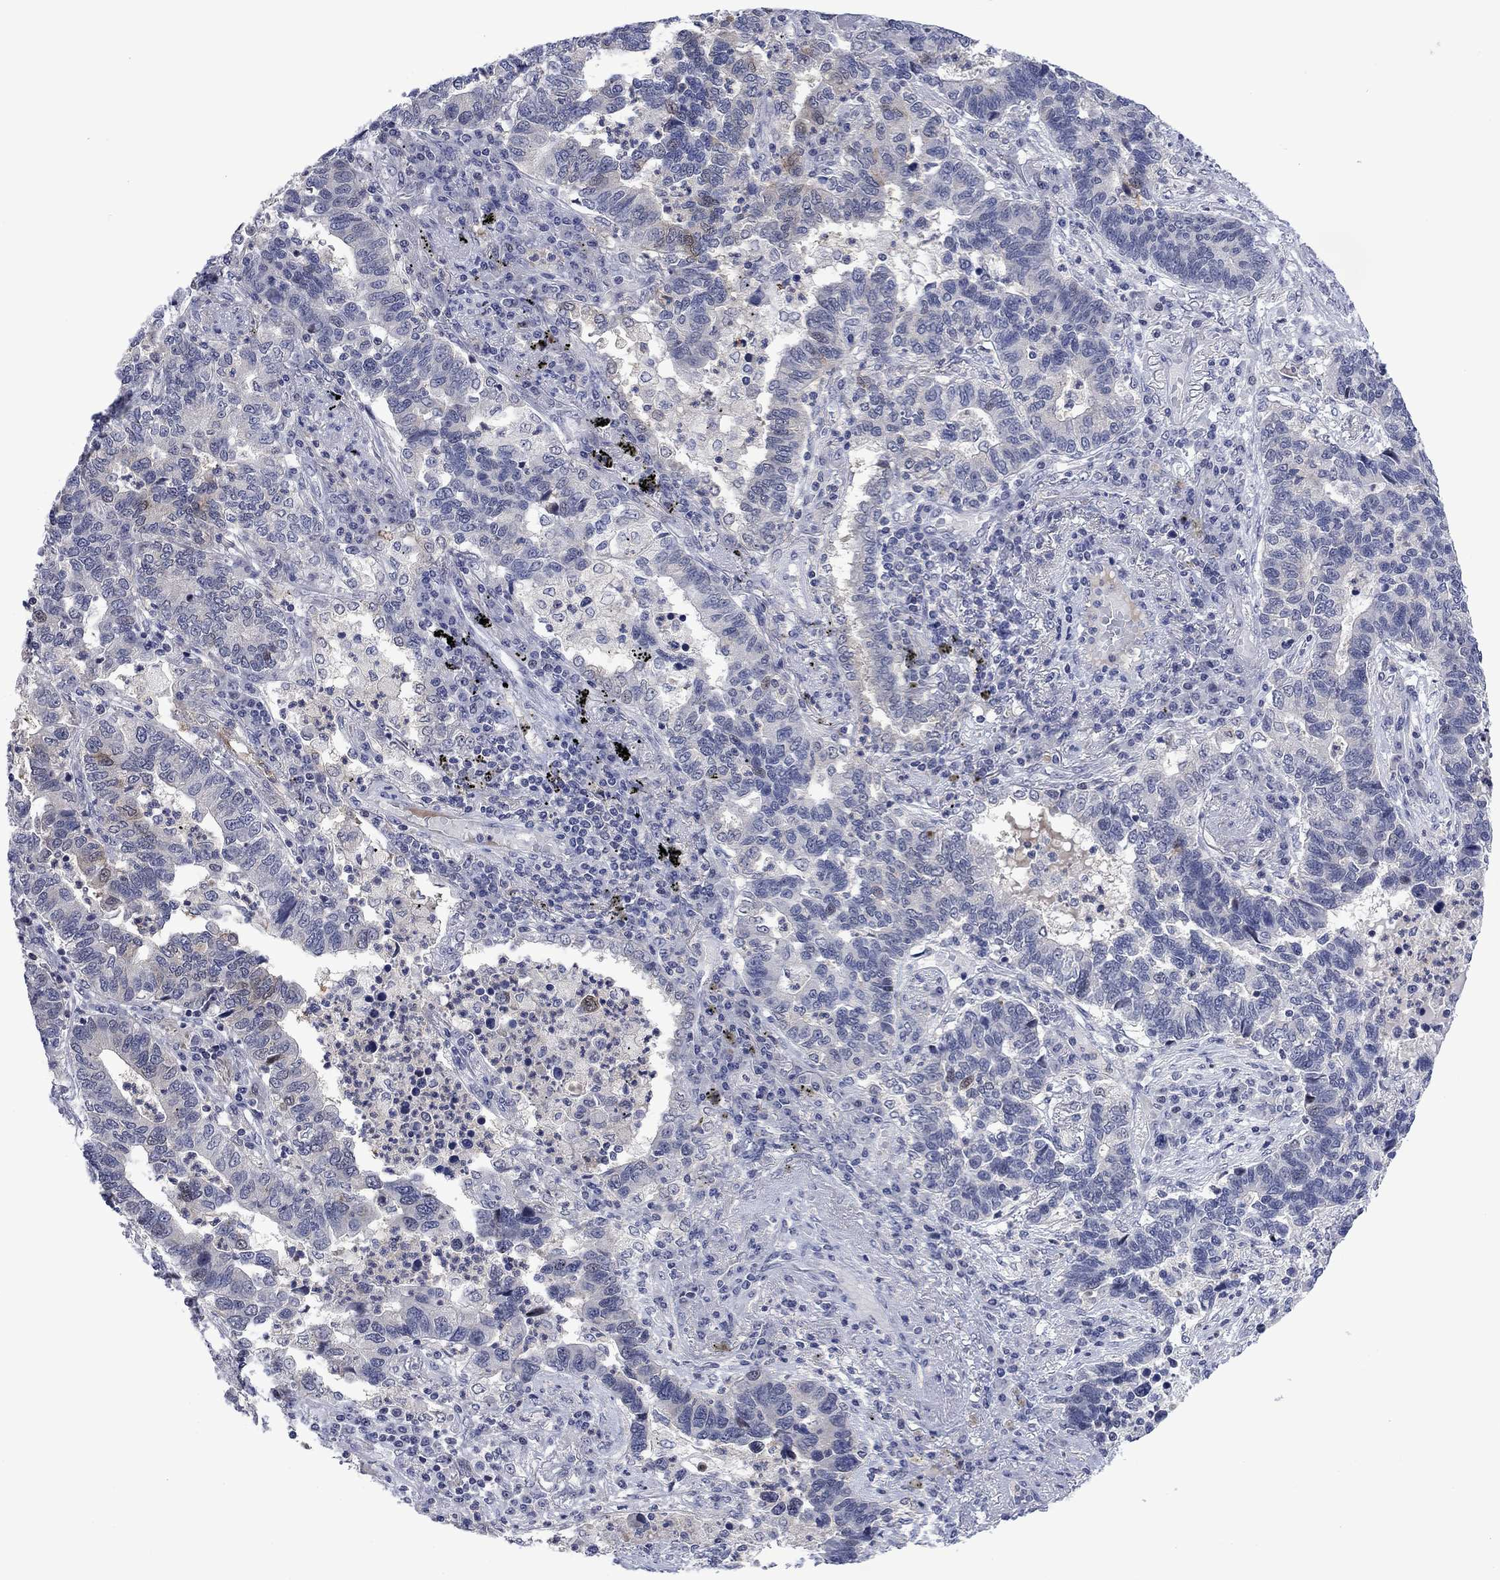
{"staining": {"intensity": "negative", "quantity": "none", "location": "none"}, "tissue": "lung cancer", "cell_type": "Tumor cells", "image_type": "cancer", "snomed": [{"axis": "morphology", "description": "Adenocarcinoma, NOS"}, {"axis": "topography", "description": "Lung"}], "caption": "This image is of lung adenocarcinoma stained with immunohistochemistry (IHC) to label a protein in brown with the nuclei are counter-stained blue. There is no staining in tumor cells. The staining is performed using DAB (3,3'-diaminobenzidine) brown chromogen with nuclei counter-stained in using hematoxylin.", "gene": "AGL", "patient": {"sex": "female", "age": 57}}